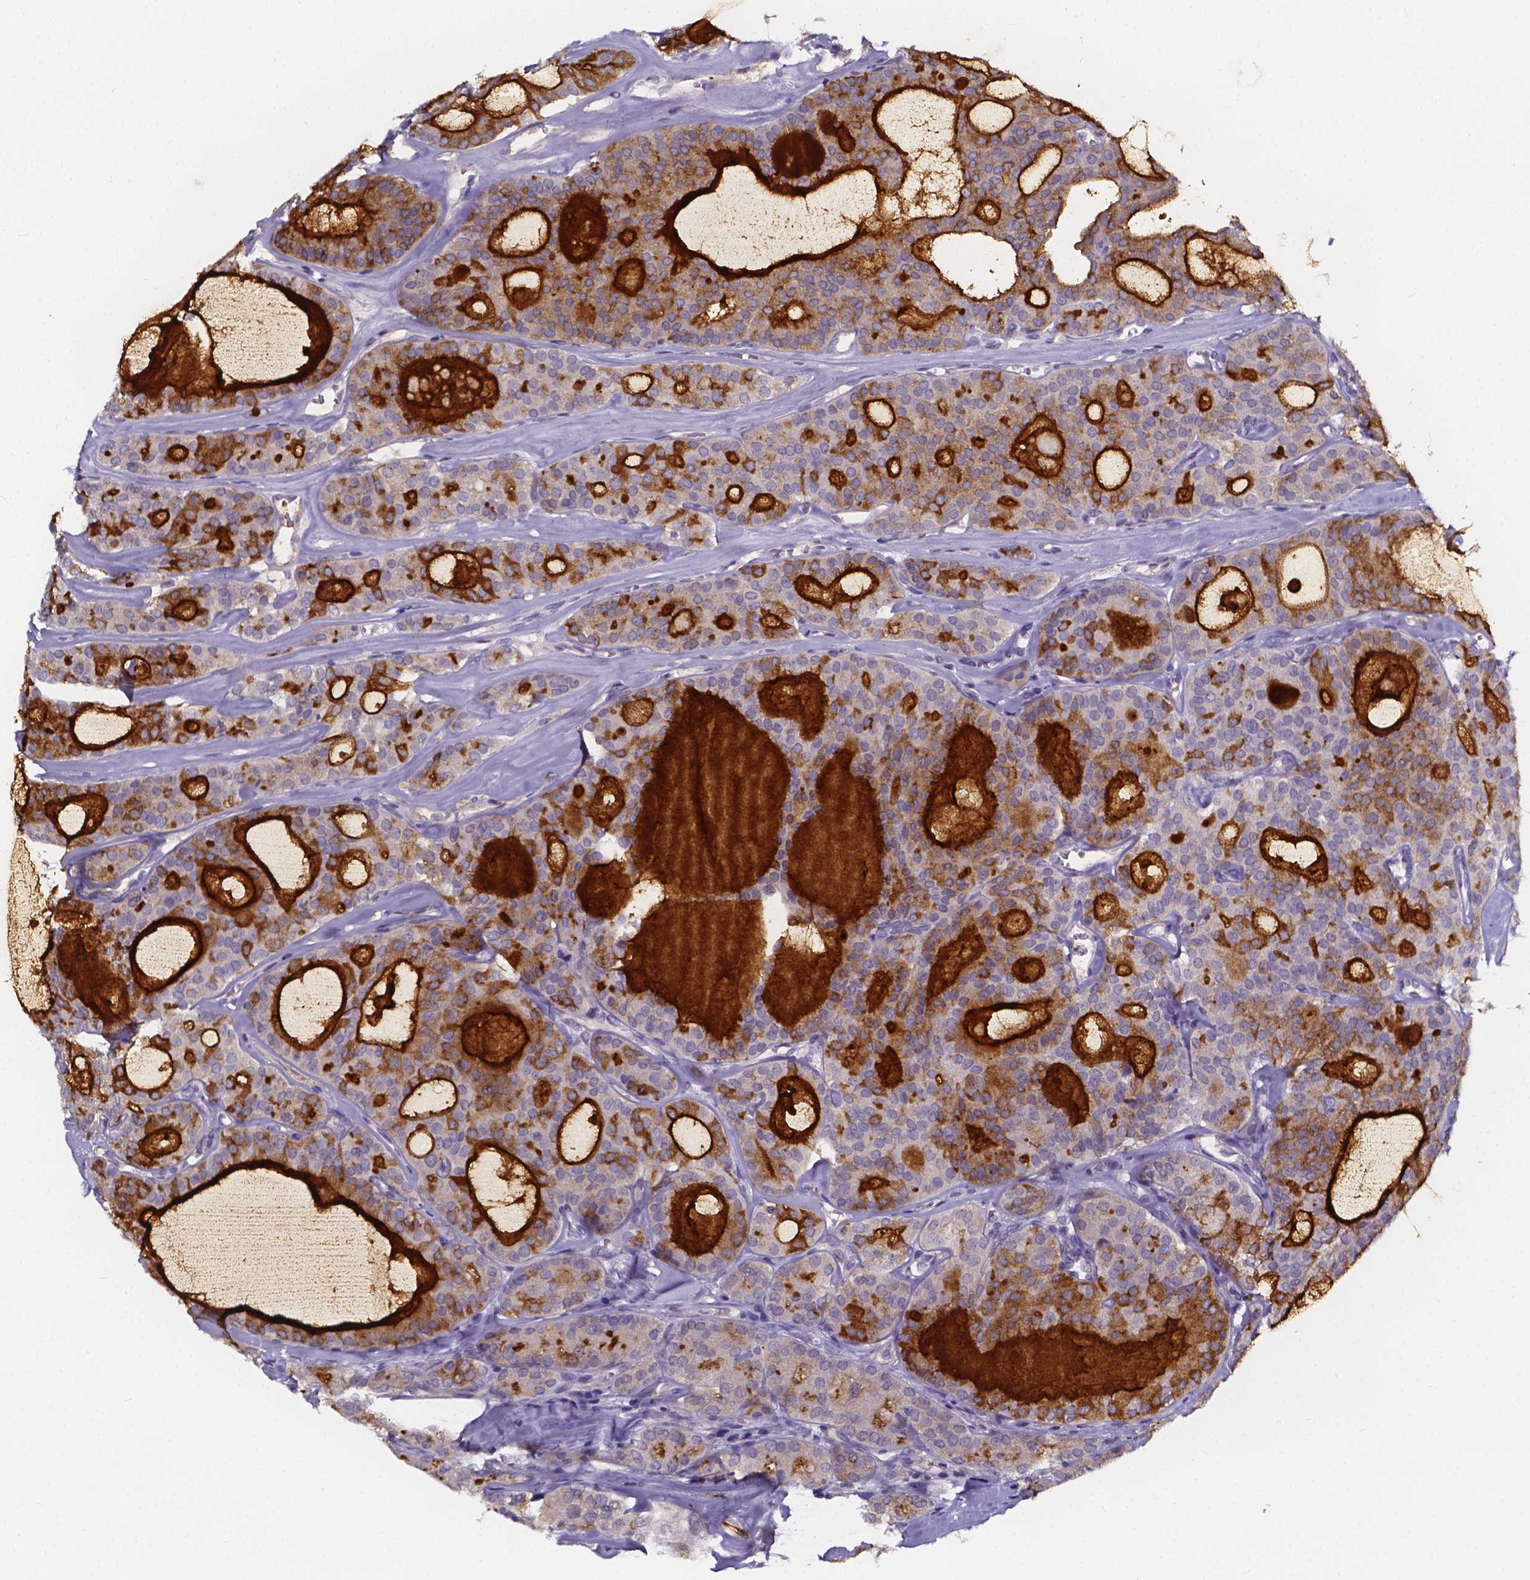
{"staining": {"intensity": "strong", "quantity": "25%-75%", "location": "cytoplasmic/membranous"}, "tissue": "thyroid cancer", "cell_type": "Tumor cells", "image_type": "cancer", "snomed": [{"axis": "morphology", "description": "Follicular adenoma carcinoma, NOS"}, {"axis": "topography", "description": "Thyroid gland"}], "caption": "High-magnification brightfield microscopy of follicular adenoma carcinoma (thyroid) stained with DAB (brown) and counterstained with hematoxylin (blue). tumor cells exhibit strong cytoplasmic/membranous staining is identified in about25%-75% of cells.", "gene": "SPOCD1", "patient": {"sex": "male", "age": 75}}